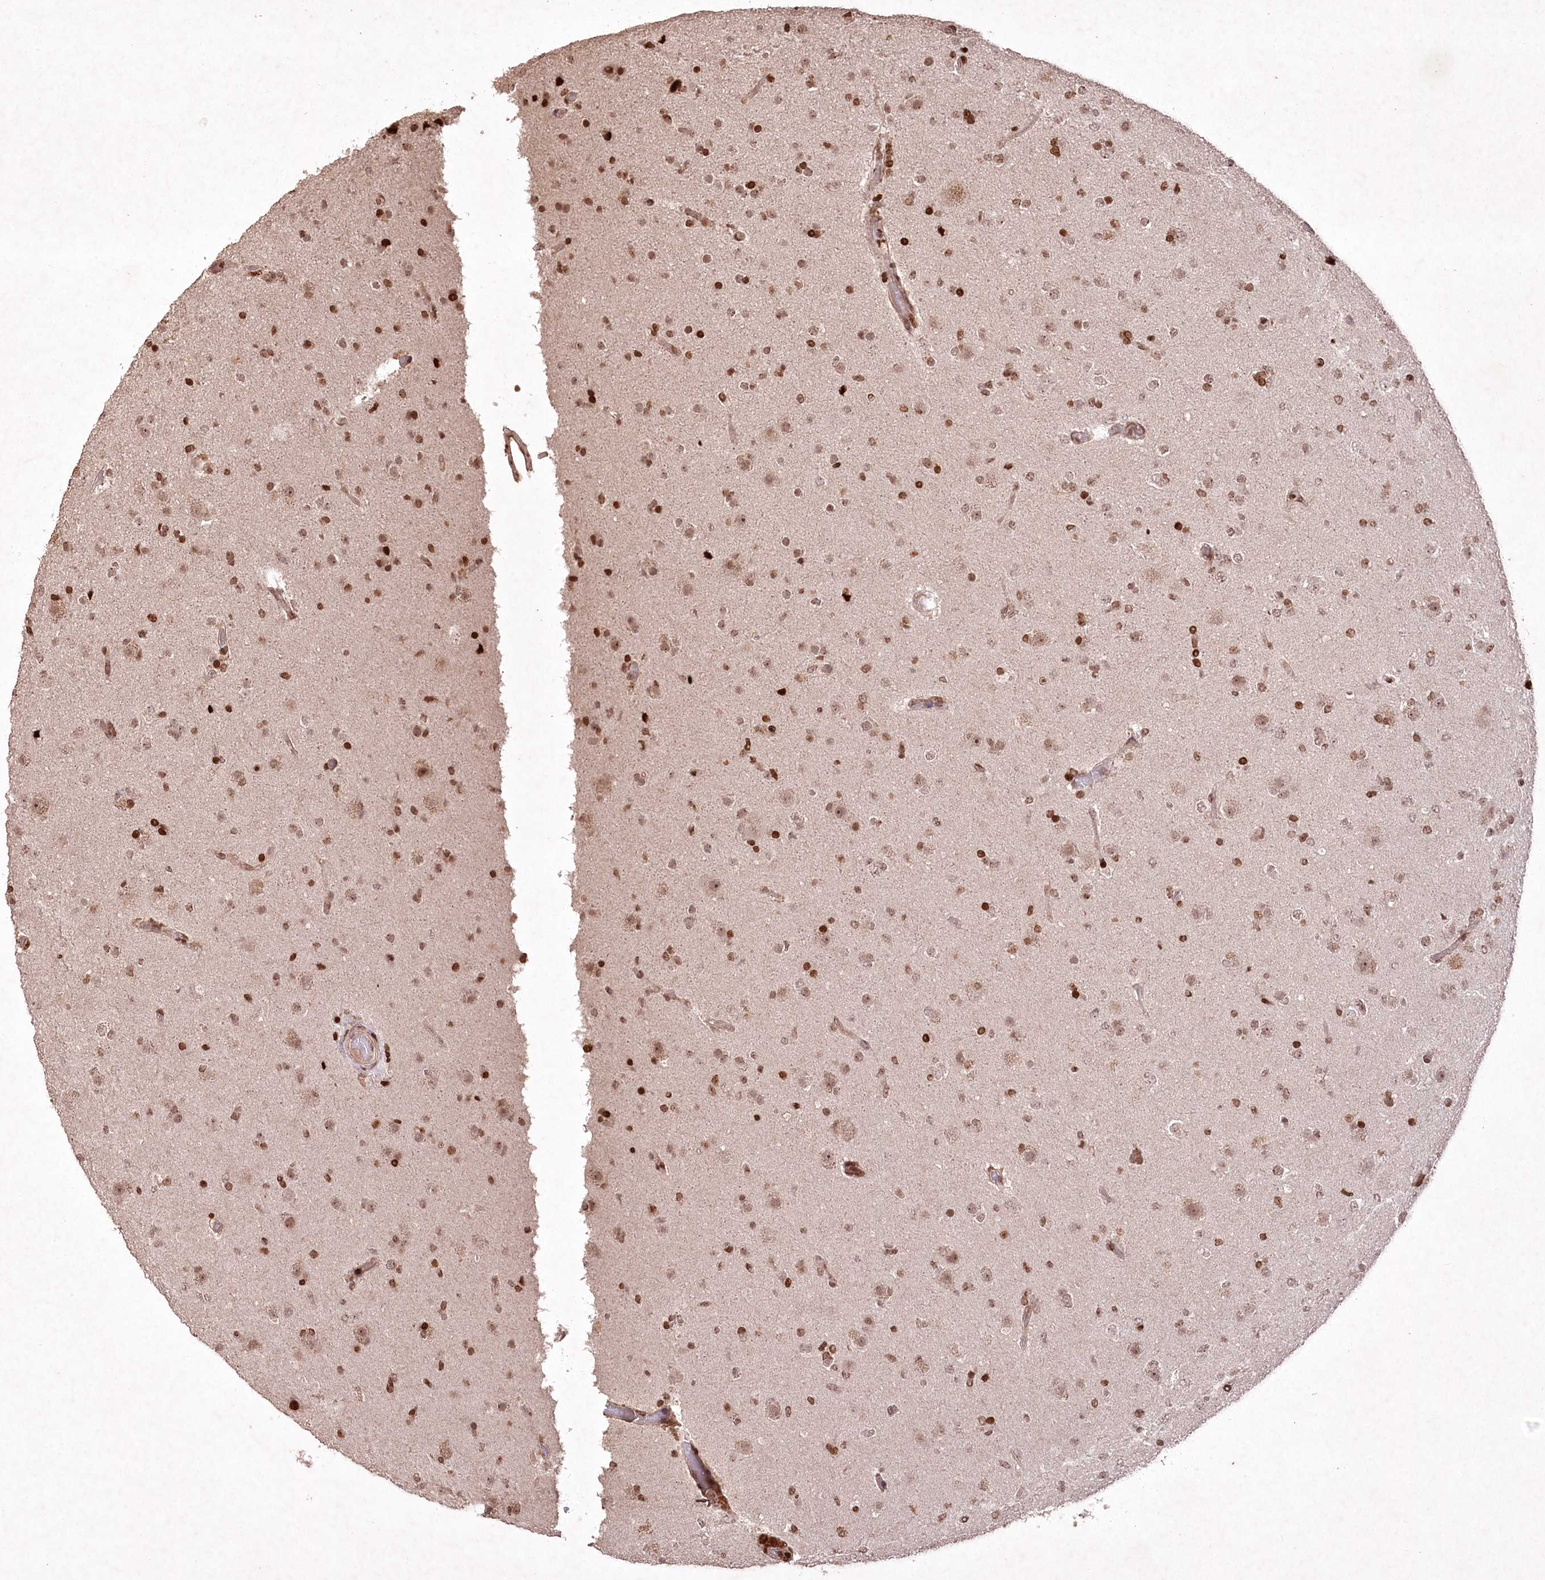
{"staining": {"intensity": "moderate", "quantity": ">75%", "location": "nuclear"}, "tissue": "glioma", "cell_type": "Tumor cells", "image_type": "cancer", "snomed": [{"axis": "morphology", "description": "Glioma, malignant, Low grade"}, {"axis": "topography", "description": "Brain"}], "caption": "Moderate nuclear staining is present in about >75% of tumor cells in low-grade glioma (malignant). Immunohistochemistry stains the protein in brown and the nuclei are stained blue.", "gene": "CCSER2", "patient": {"sex": "male", "age": 65}}